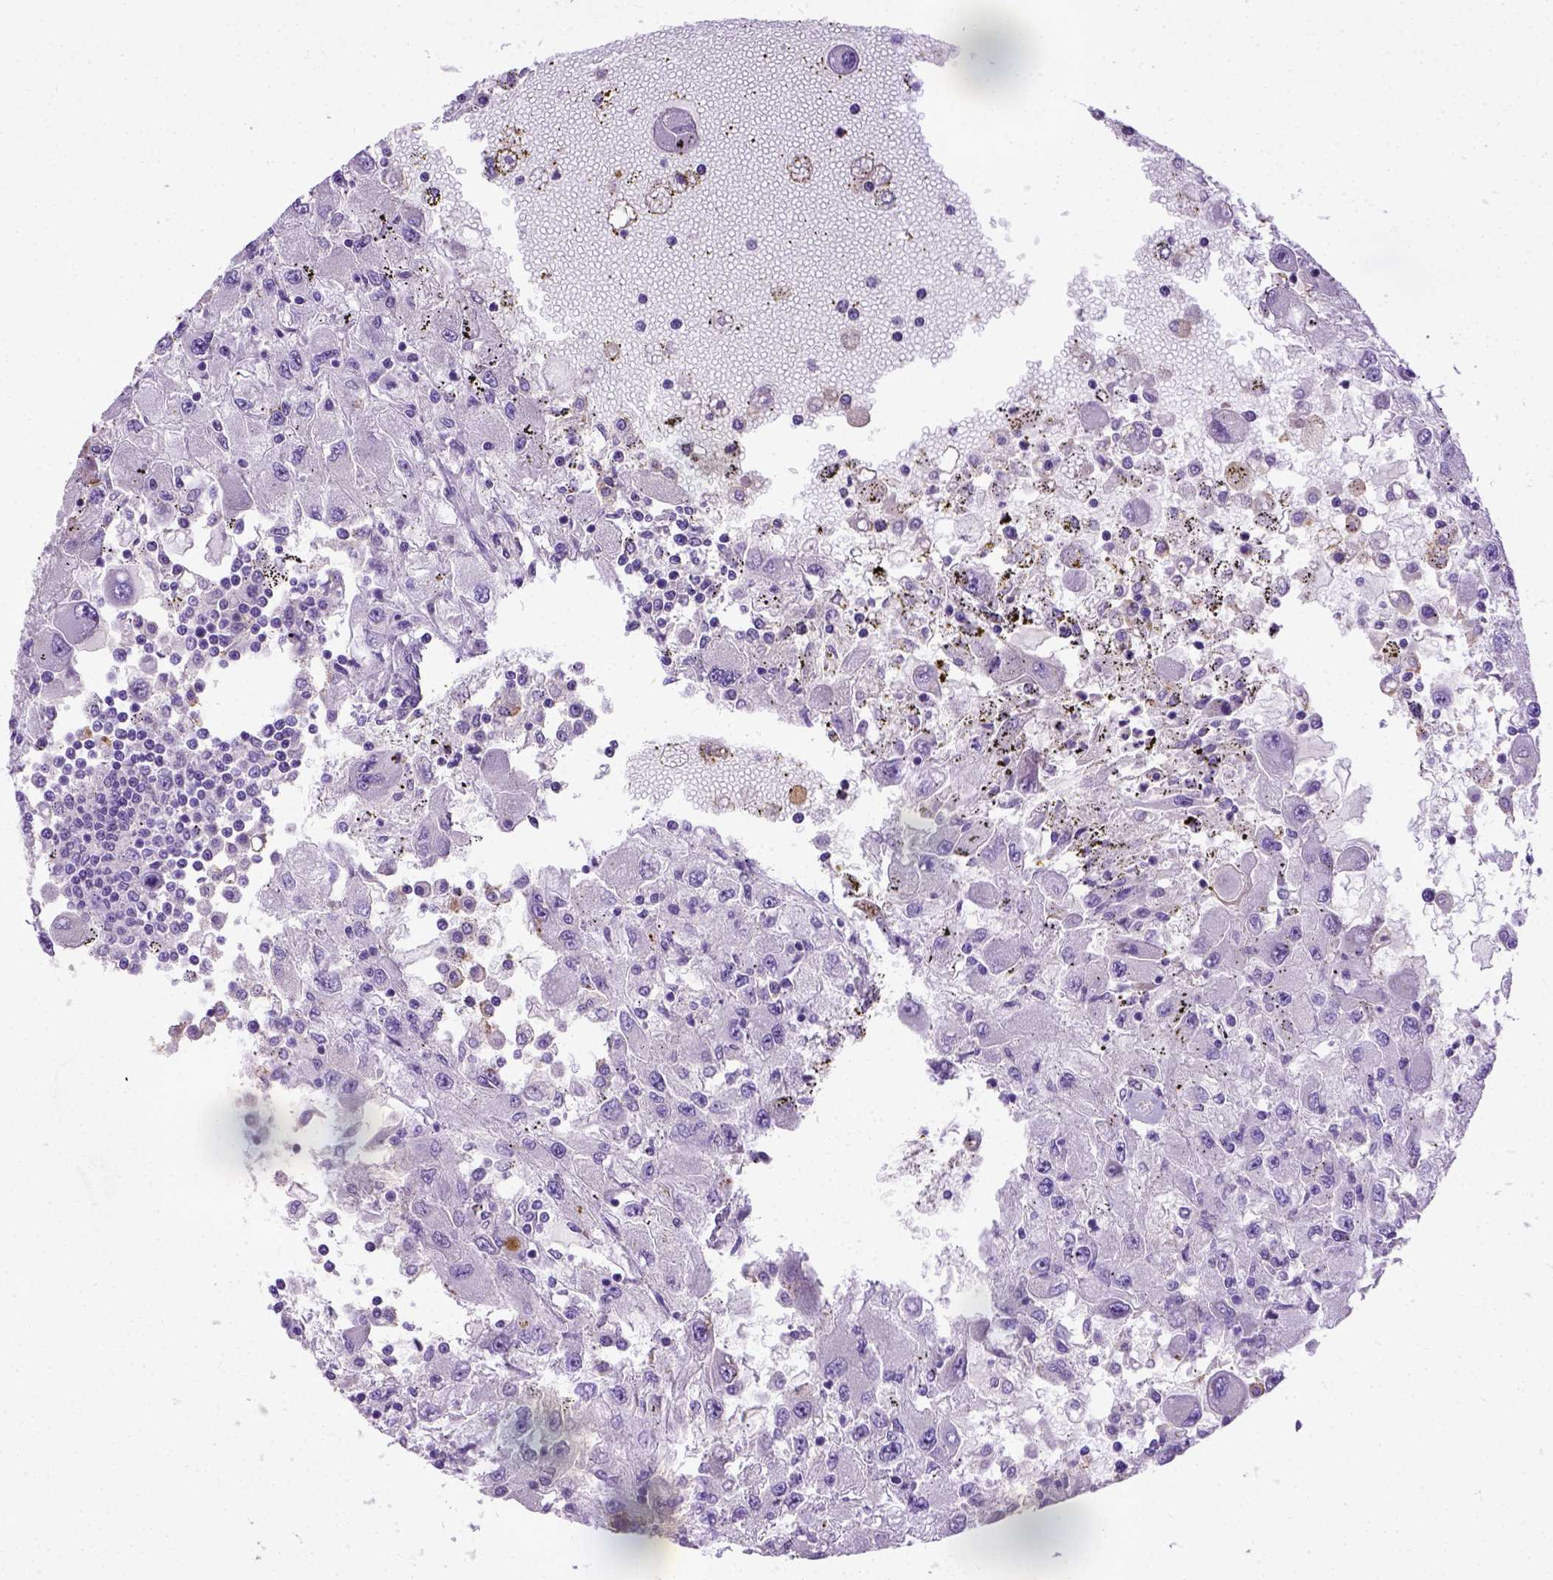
{"staining": {"intensity": "negative", "quantity": "none", "location": "none"}, "tissue": "renal cancer", "cell_type": "Tumor cells", "image_type": "cancer", "snomed": [{"axis": "morphology", "description": "Adenocarcinoma, NOS"}, {"axis": "topography", "description": "Kidney"}], "caption": "The immunohistochemistry photomicrograph has no significant expression in tumor cells of adenocarcinoma (renal) tissue.", "gene": "ADAMTS8", "patient": {"sex": "female", "age": 67}}